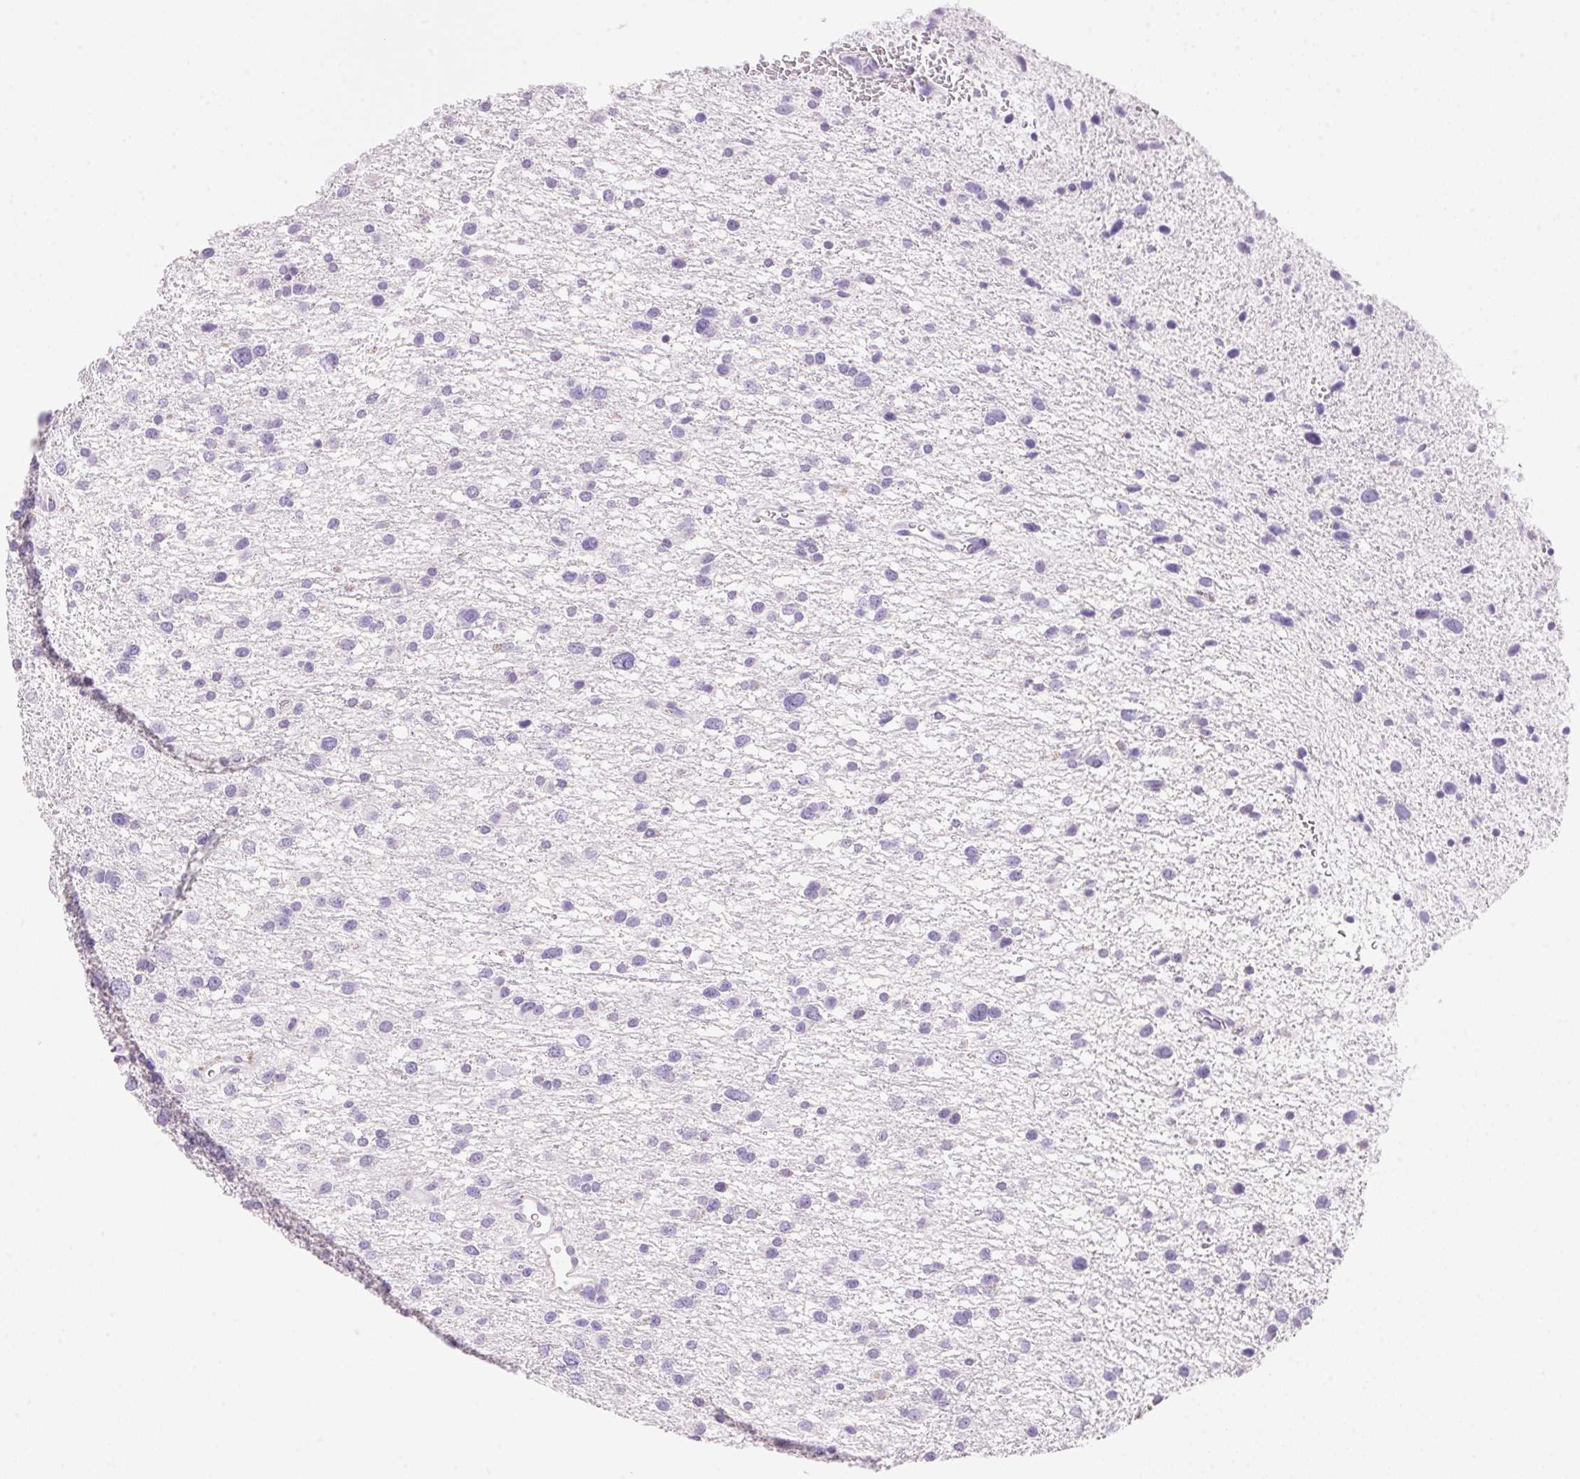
{"staining": {"intensity": "negative", "quantity": "none", "location": "none"}, "tissue": "glioma", "cell_type": "Tumor cells", "image_type": "cancer", "snomed": [{"axis": "morphology", "description": "Glioma, malignant, Low grade"}, {"axis": "topography", "description": "Brain"}], "caption": "Protein analysis of low-grade glioma (malignant) shows no significant expression in tumor cells.", "gene": "DHCR24", "patient": {"sex": "female", "age": 55}}